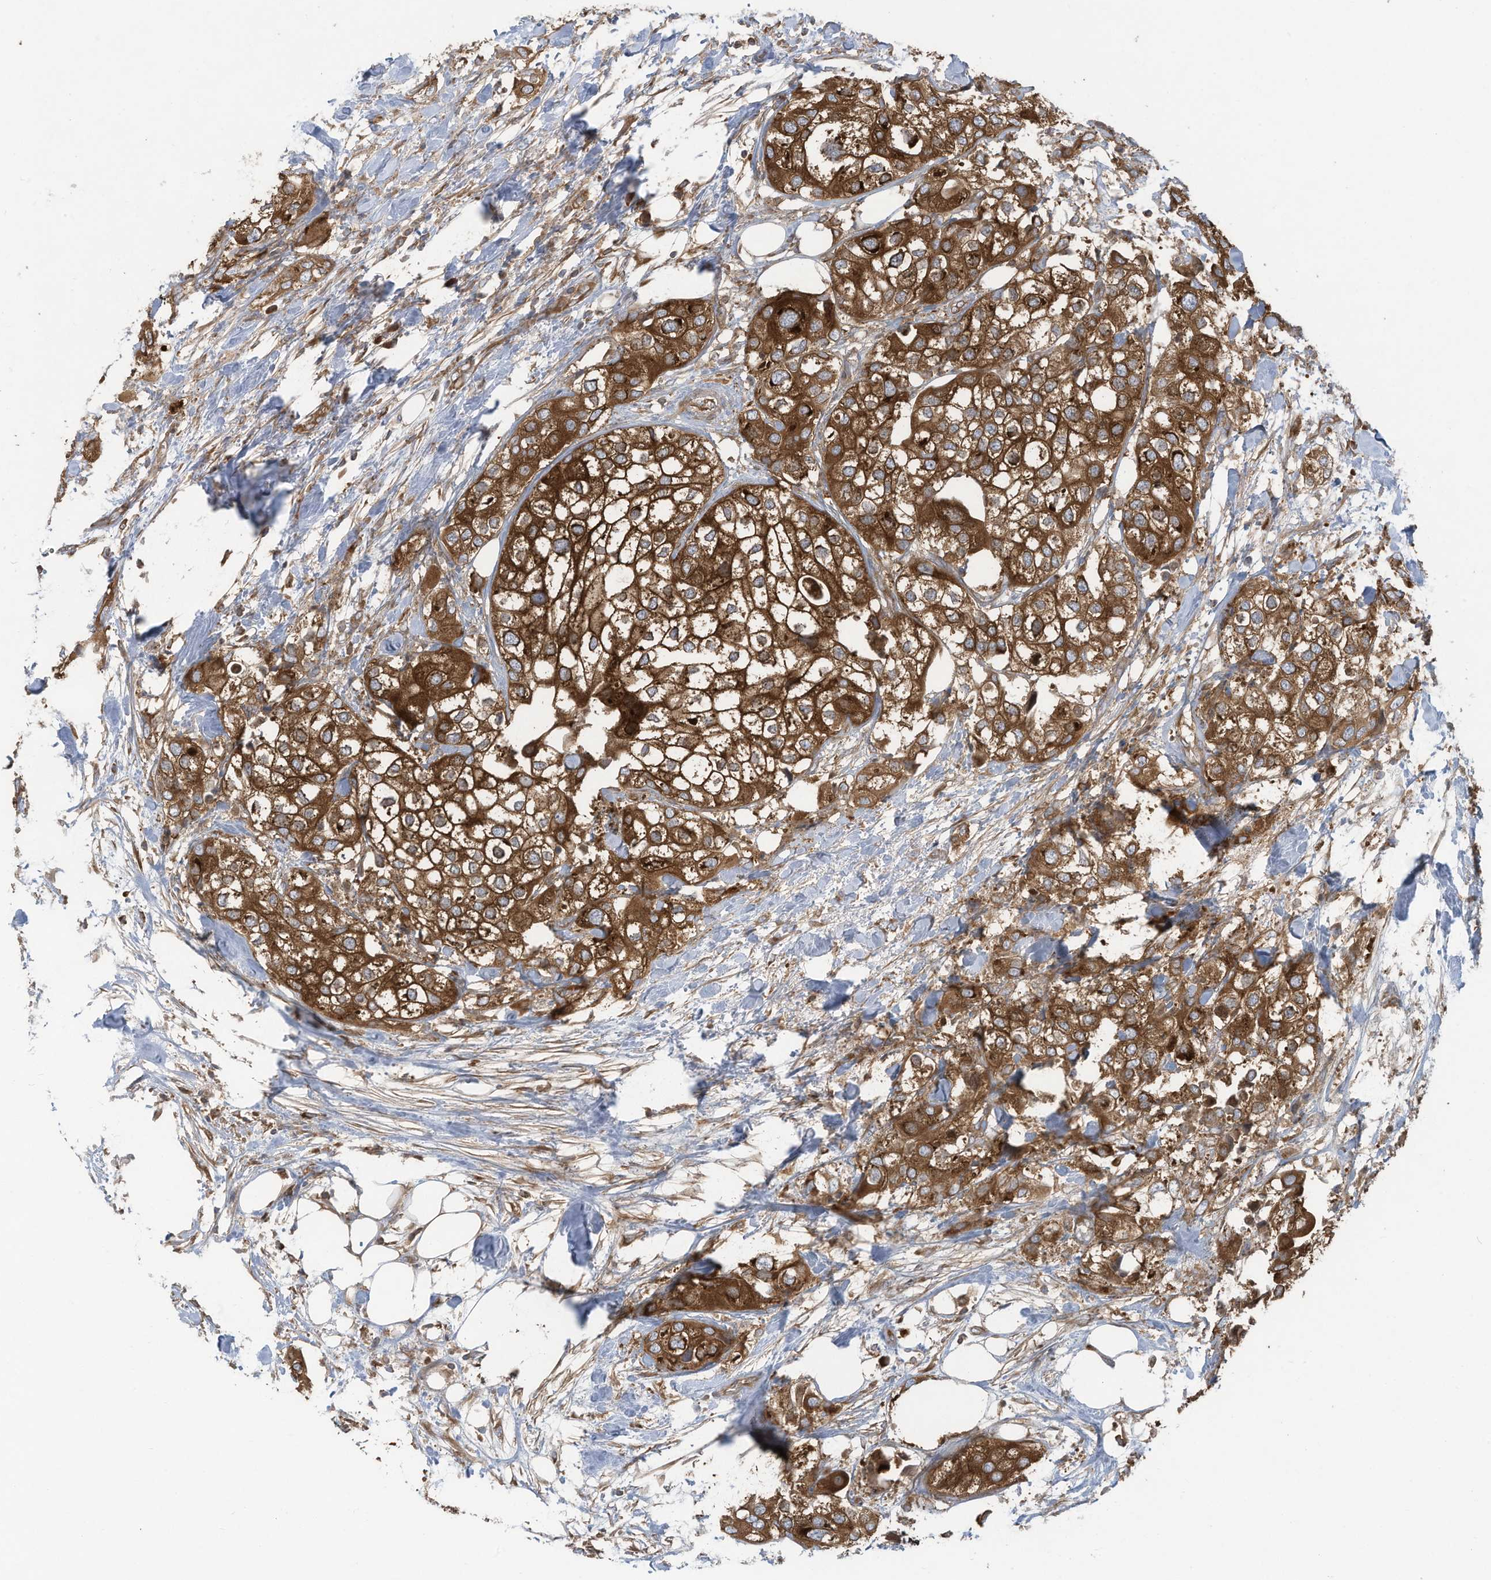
{"staining": {"intensity": "strong", "quantity": ">75%", "location": "cytoplasmic/membranous,nuclear"}, "tissue": "urothelial cancer", "cell_type": "Tumor cells", "image_type": "cancer", "snomed": [{"axis": "morphology", "description": "Urothelial carcinoma, High grade"}, {"axis": "topography", "description": "Urinary bladder"}], "caption": "Strong cytoplasmic/membranous and nuclear positivity for a protein is appreciated in about >75% of tumor cells of urothelial cancer using immunohistochemistry (IHC).", "gene": "OLA1", "patient": {"sex": "male", "age": 64}}